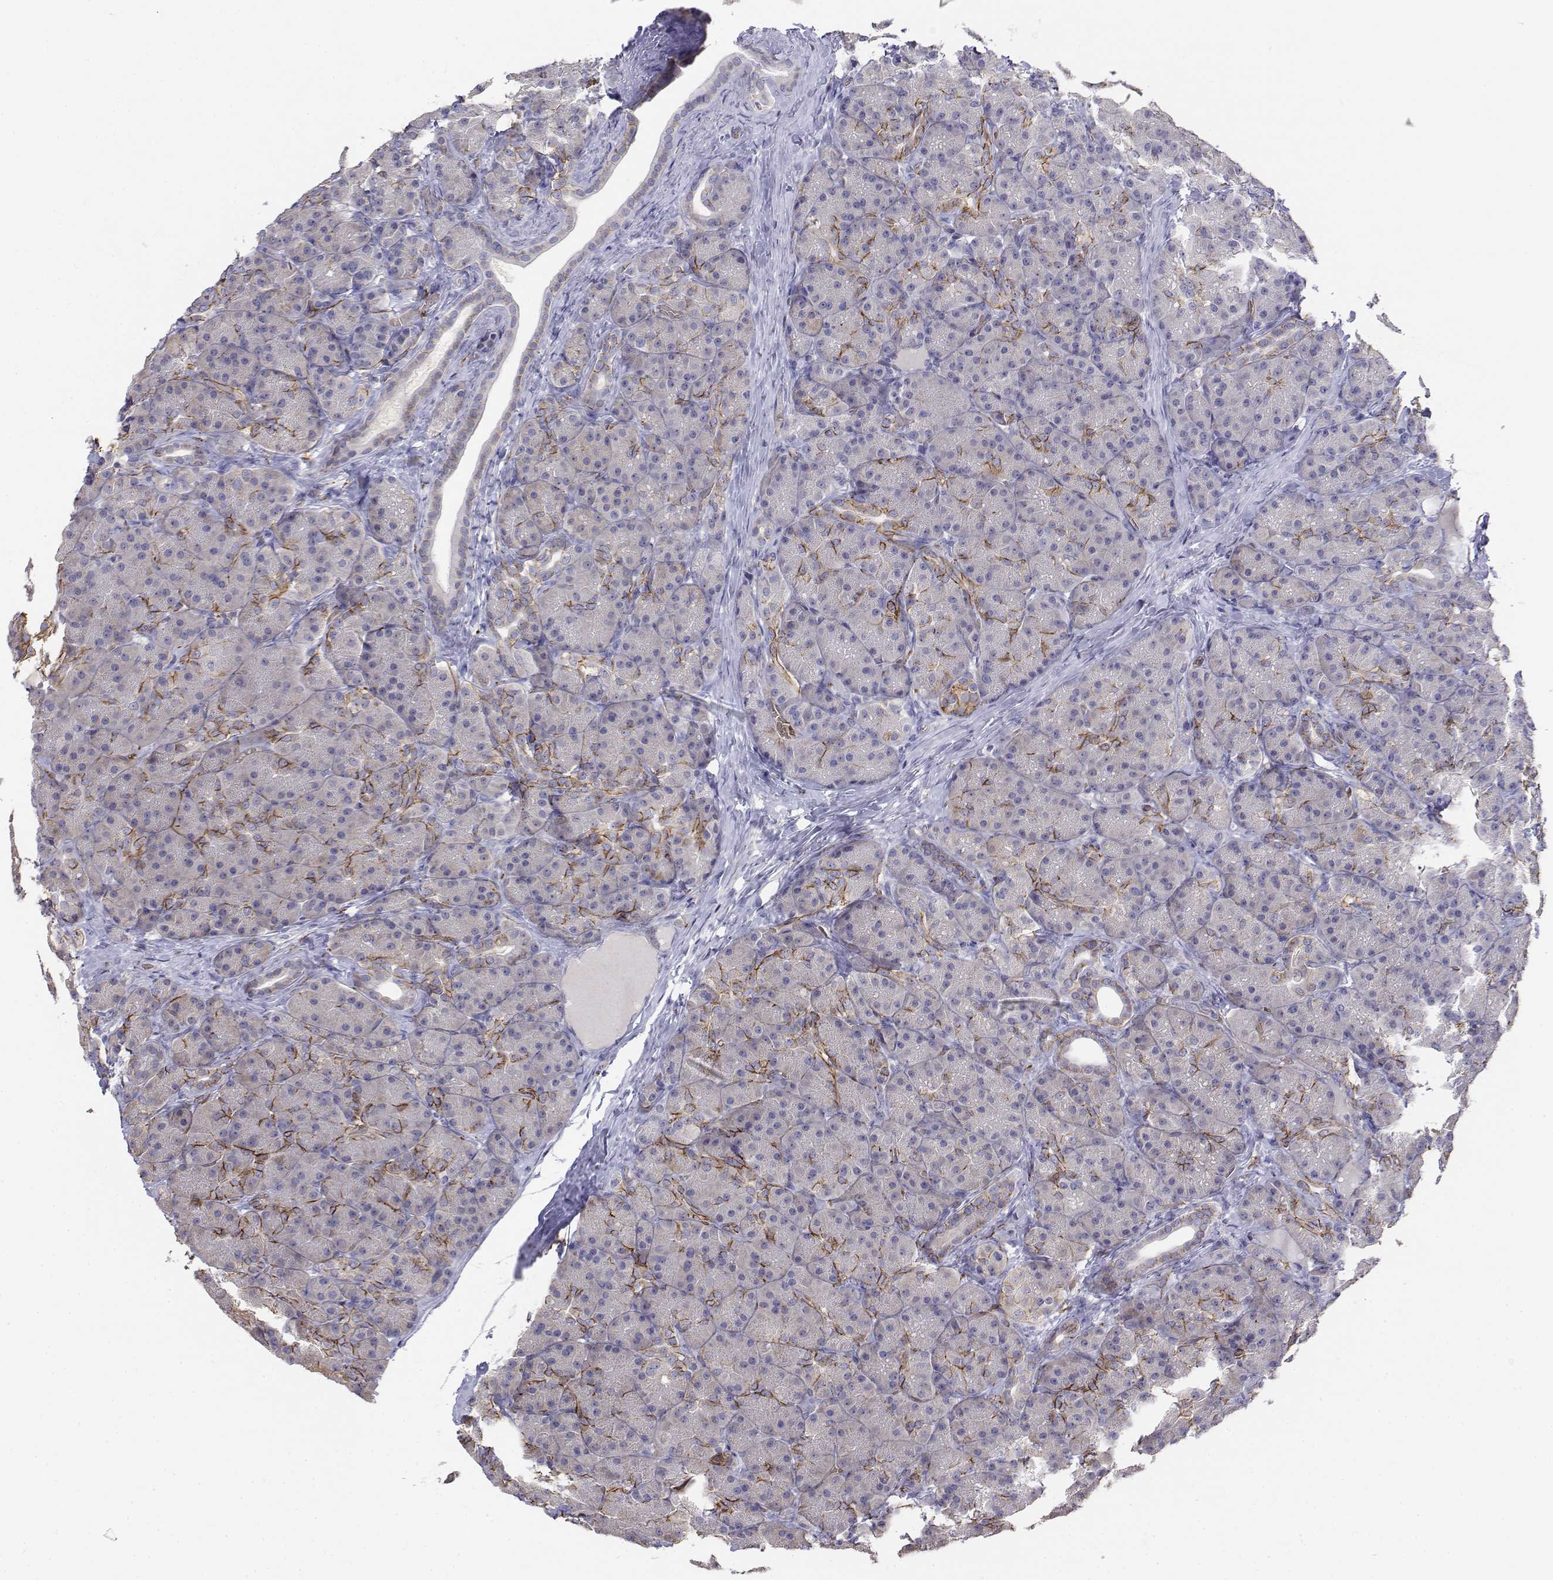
{"staining": {"intensity": "strong", "quantity": "<25%", "location": "cytoplasmic/membranous"}, "tissue": "pancreas", "cell_type": "Exocrine glandular cells", "image_type": "normal", "snomed": [{"axis": "morphology", "description": "Normal tissue, NOS"}, {"axis": "topography", "description": "Pancreas"}], "caption": "Protein staining shows strong cytoplasmic/membranous expression in approximately <25% of exocrine glandular cells in normal pancreas. (Brightfield microscopy of DAB IHC at high magnification).", "gene": "CADM1", "patient": {"sex": "male", "age": 57}}